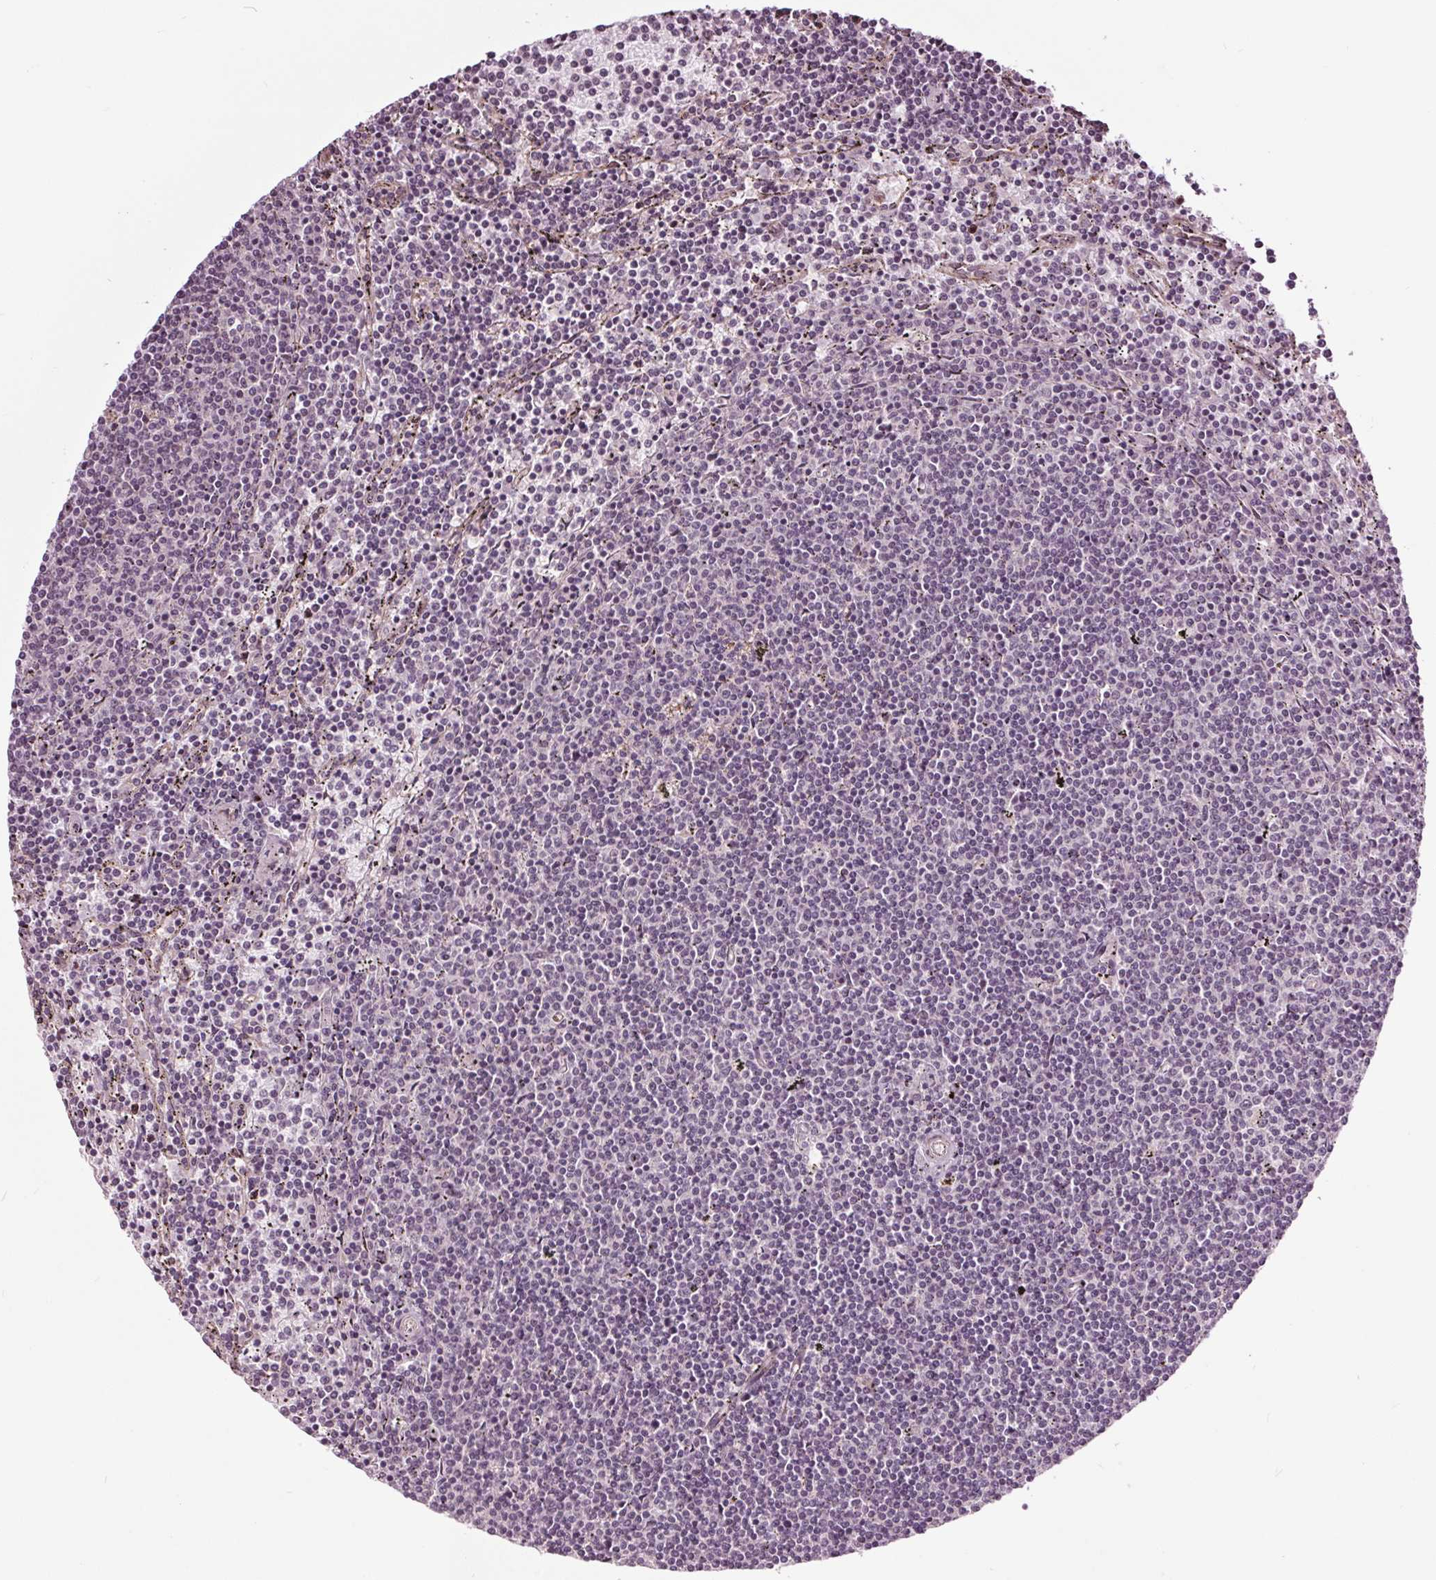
{"staining": {"intensity": "negative", "quantity": "none", "location": "none"}, "tissue": "lymphoma", "cell_type": "Tumor cells", "image_type": "cancer", "snomed": [{"axis": "morphology", "description": "Malignant lymphoma, non-Hodgkin's type, Low grade"}, {"axis": "topography", "description": "Spleen"}], "caption": "Tumor cells are negative for protein expression in human low-grade malignant lymphoma, non-Hodgkin's type. (Stains: DAB IHC with hematoxylin counter stain, Microscopy: brightfield microscopy at high magnification).", "gene": "HAUS5", "patient": {"sex": "female", "age": 50}}